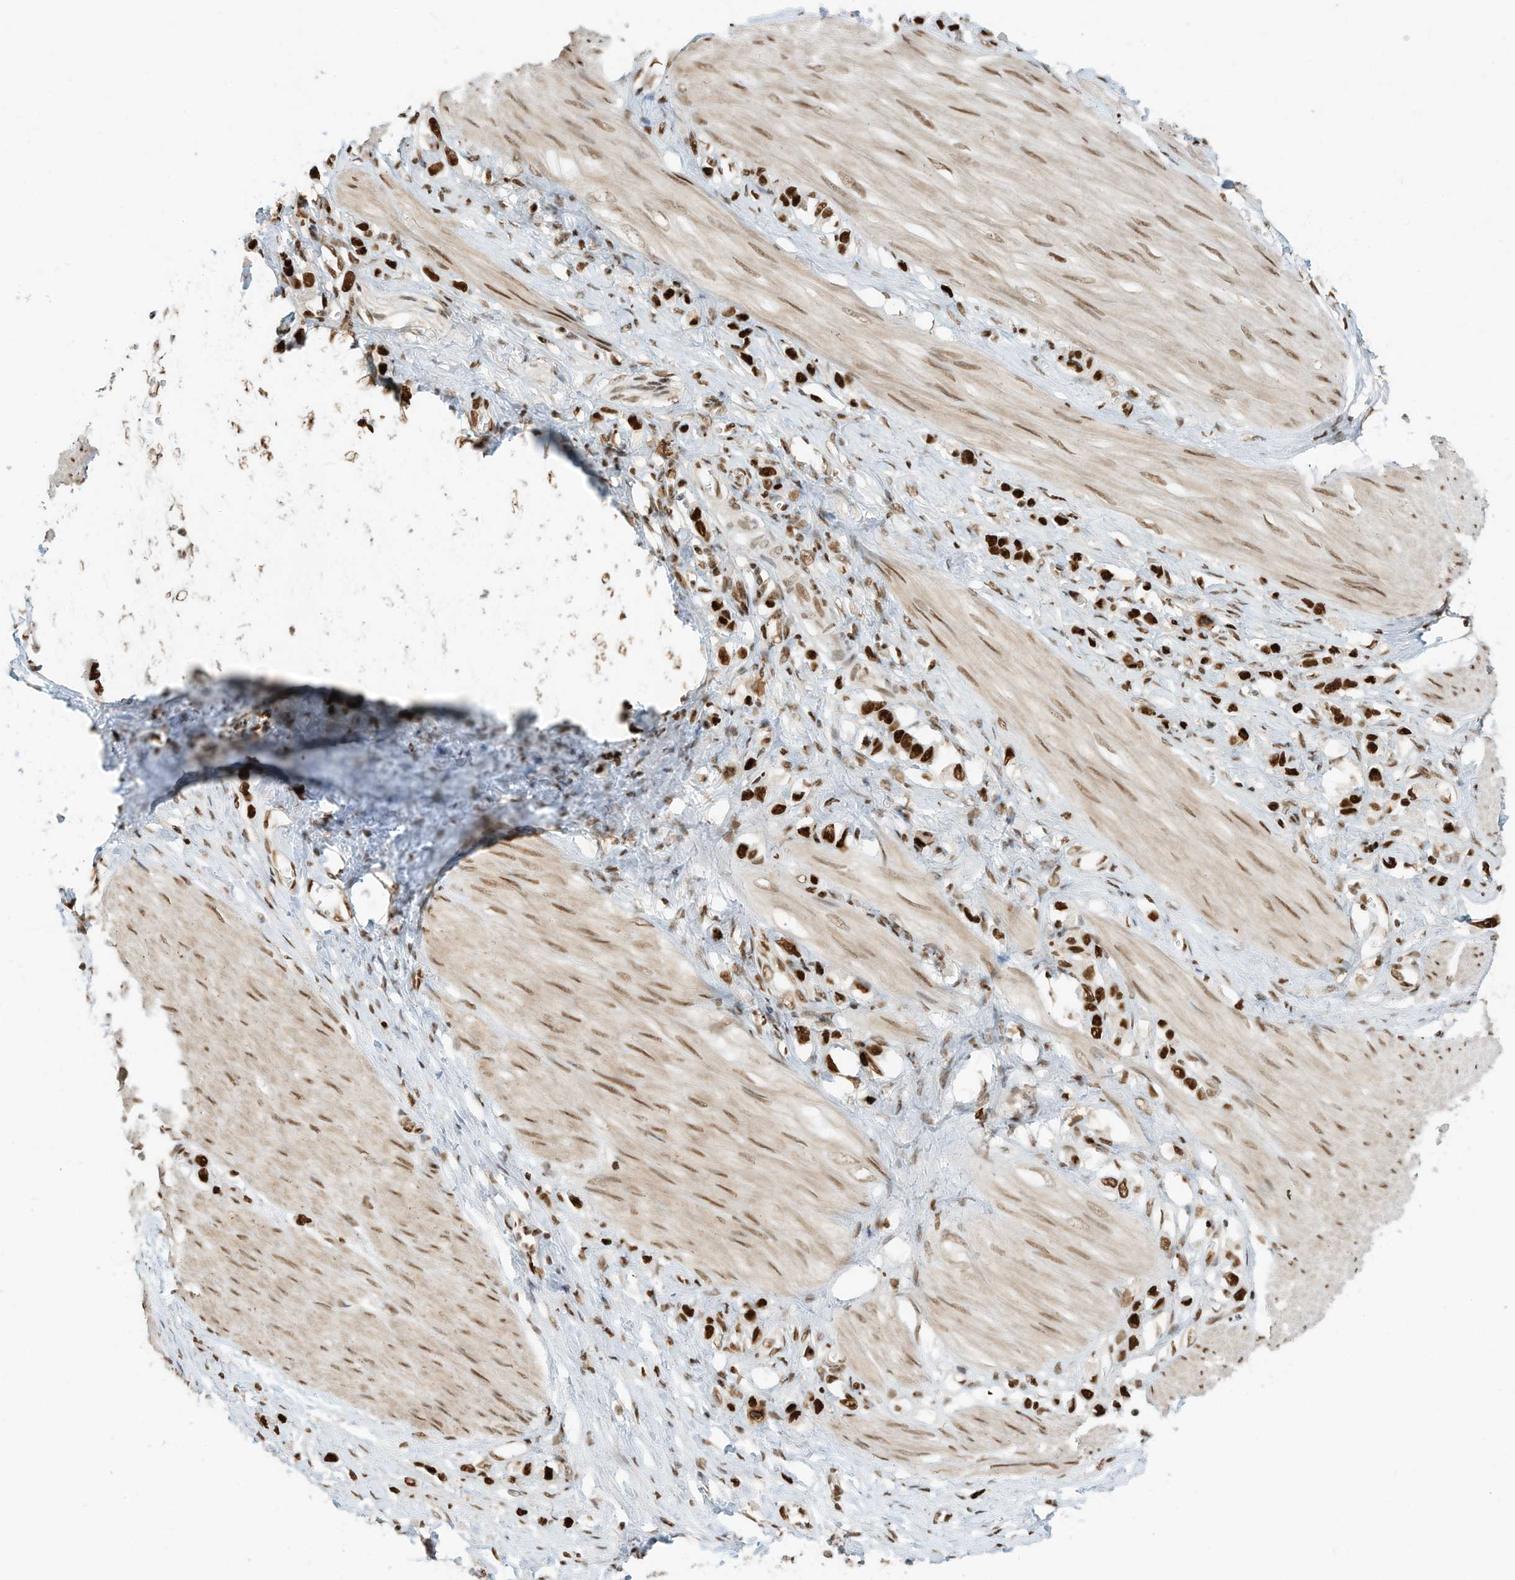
{"staining": {"intensity": "strong", "quantity": ">75%", "location": "nuclear"}, "tissue": "stomach cancer", "cell_type": "Tumor cells", "image_type": "cancer", "snomed": [{"axis": "morphology", "description": "Adenocarcinoma, NOS"}, {"axis": "topography", "description": "Stomach"}], "caption": "IHC image of neoplastic tissue: stomach cancer stained using IHC demonstrates high levels of strong protein expression localized specifically in the nuclear of tumor cells, appearing as a nuclear brown color.", "gene": "SAMD15", "patient": {"sex": "female", "age": 65}}